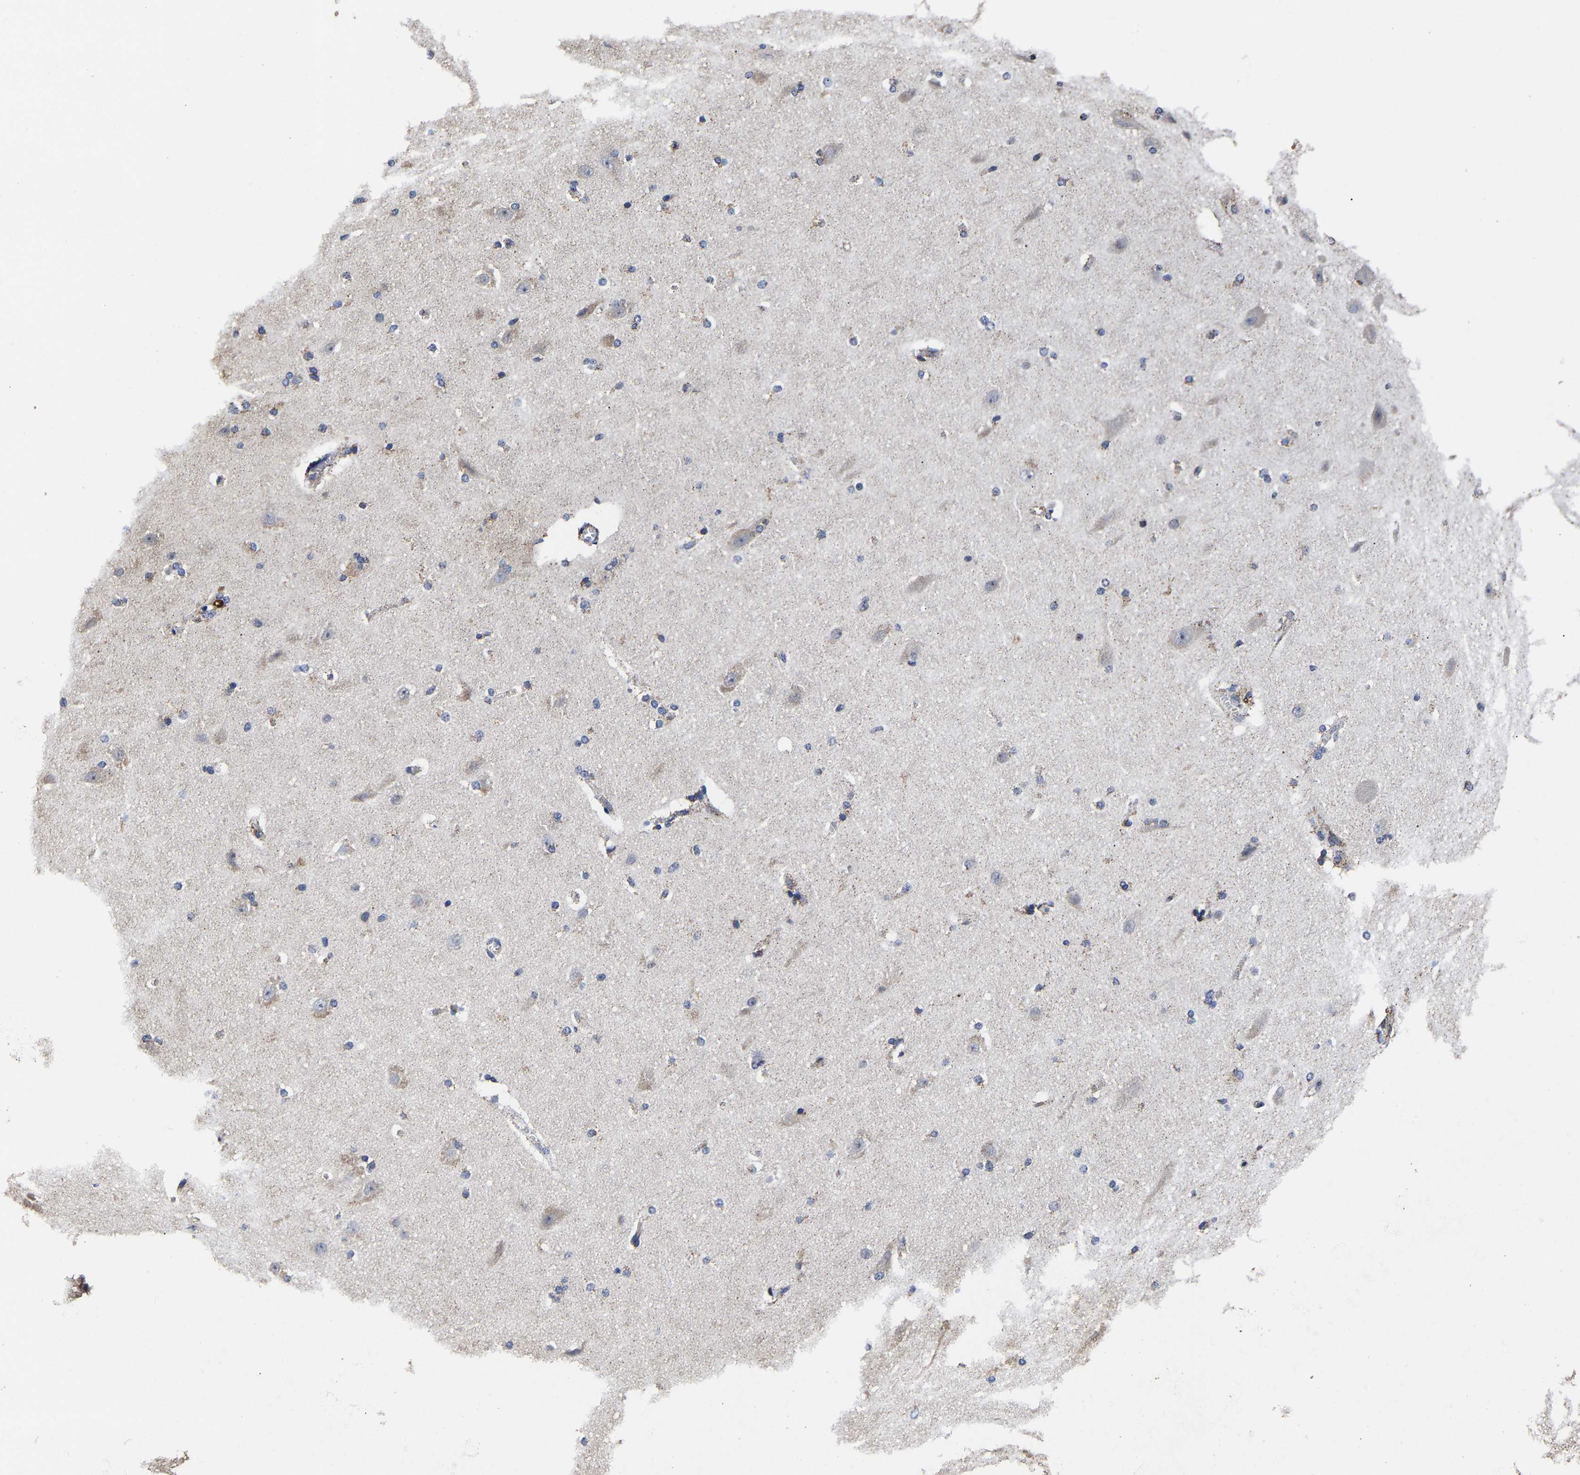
{"staining": {"intensity": "weak", "quantity": ">75%", "location": "cytoplasmic/membranous"}, "tissue": "cerebral cortex", "cell_type": "Endothelial cells", "image_type": "normal", "snomed": [{"axis": "morphology", "description": "Normal tissue, NOS"}, {"axis": "topography", "description": "Cerebral cortex"}, {"axis": "topography", "description": "Hippocampus"}], "caption": "This histopathology image shows benign cerebral cortex stained with immunohistochemistry (IHC) to label a protein in brown. The cytoplasmic/membranous of endothelial cells show weak positivity for the protein. Nuclei are counter-stained blue.", "gene": "AASS", "patient": {"sex": "female", "age": 19}}